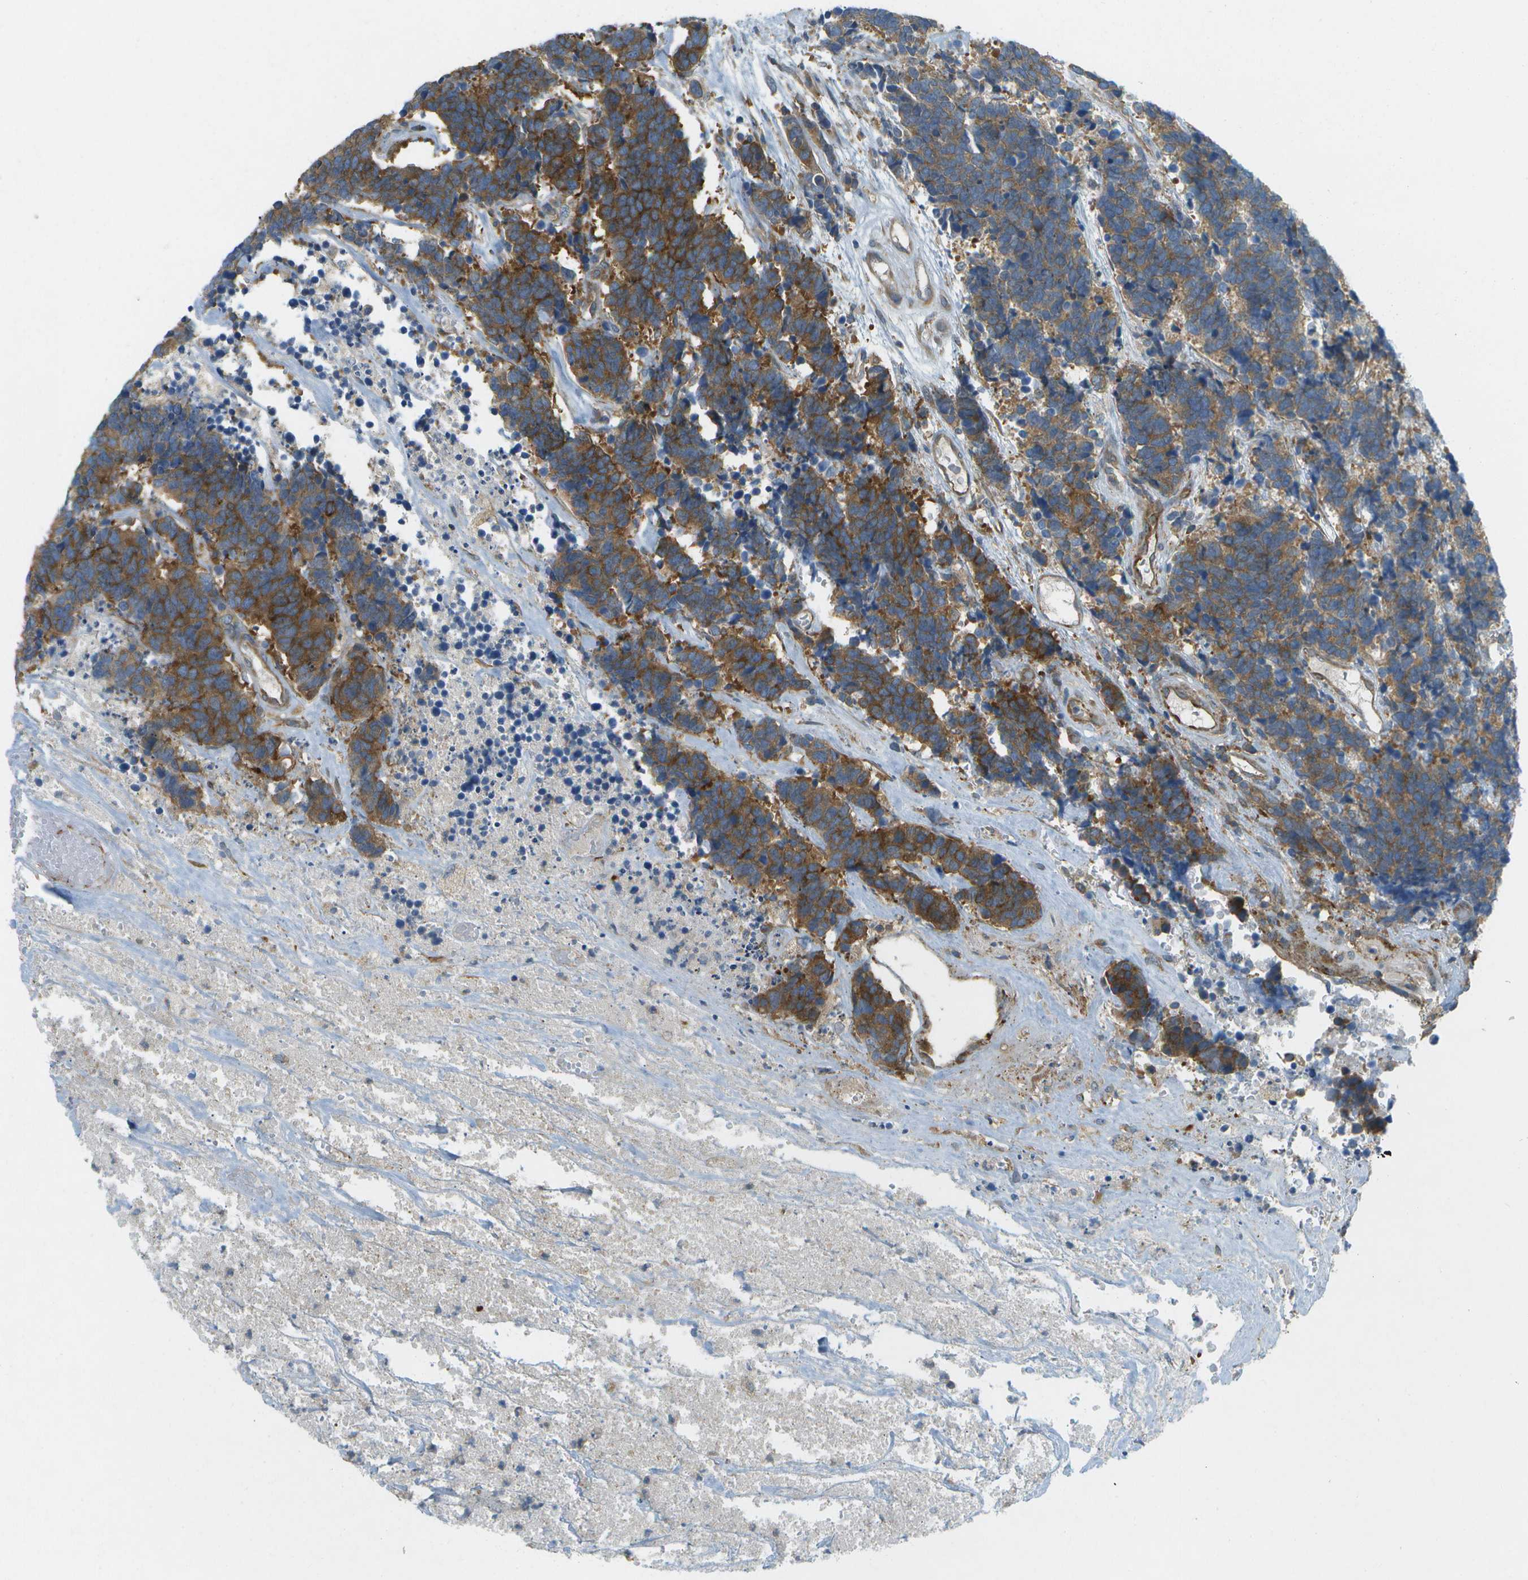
{"staining": {"intensity": "strong", "quantity": ">75%", "location": "cytoplasmic/membranous"}, "tissue": "carcinoid", "cell_type": "Tumor cells", "image_type": "cancer", "snomed": [{"axis": "morphology", "description": "Carcinoma, NOS"}, {"axis": "morphology", "description": "Carcinoid, malignant, NOS"}, {"axis": "topography", "description": "Urinary bladder"}], "caption": "Immunohistochemistry (IHC) of carcinoid exhibits high levels of strong cytoplasmic/membranous expression in approximately >75% of tumor cells.", "gene": "WNK2", "patient": {"sex": "male", "age": 57}}